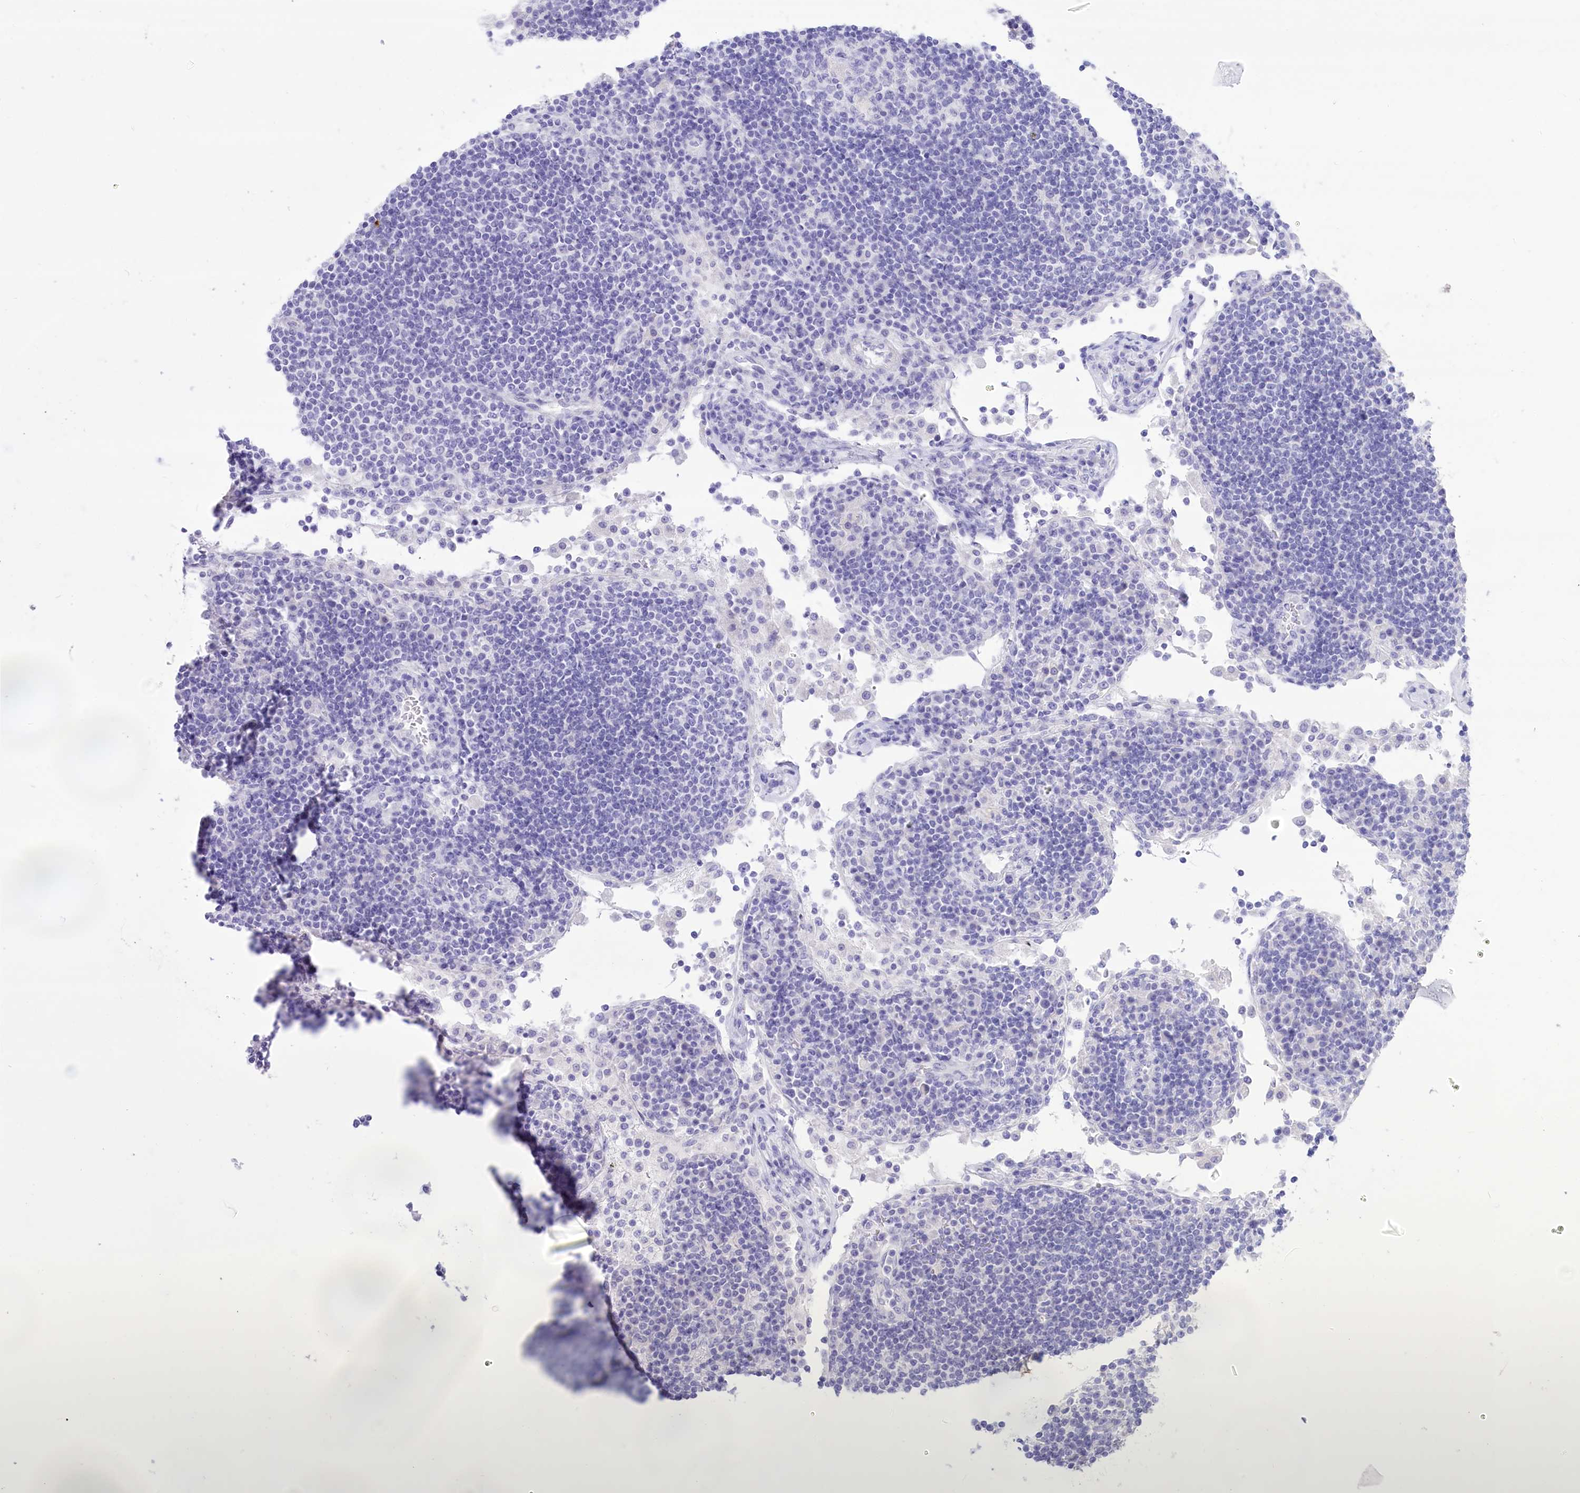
{"staining": {"intensity": "negative", "quantity": "none", "location": "none"}, "tissue": "lymph node", "cell_type": "Germinal center cells", "image_type": "normal", "snomed": [{"axis": "morphology", "description": "Normal tissue, NOS"}, {"axis": "topography", "description": "Lymph node"}], "caption": "This is an immunohistochemistry histopathology image of unremarkable human lymph node. There is no positivity in germinal center cells.", "gene": "PBLD", "patient": {"sex": "female", "age": 53}}